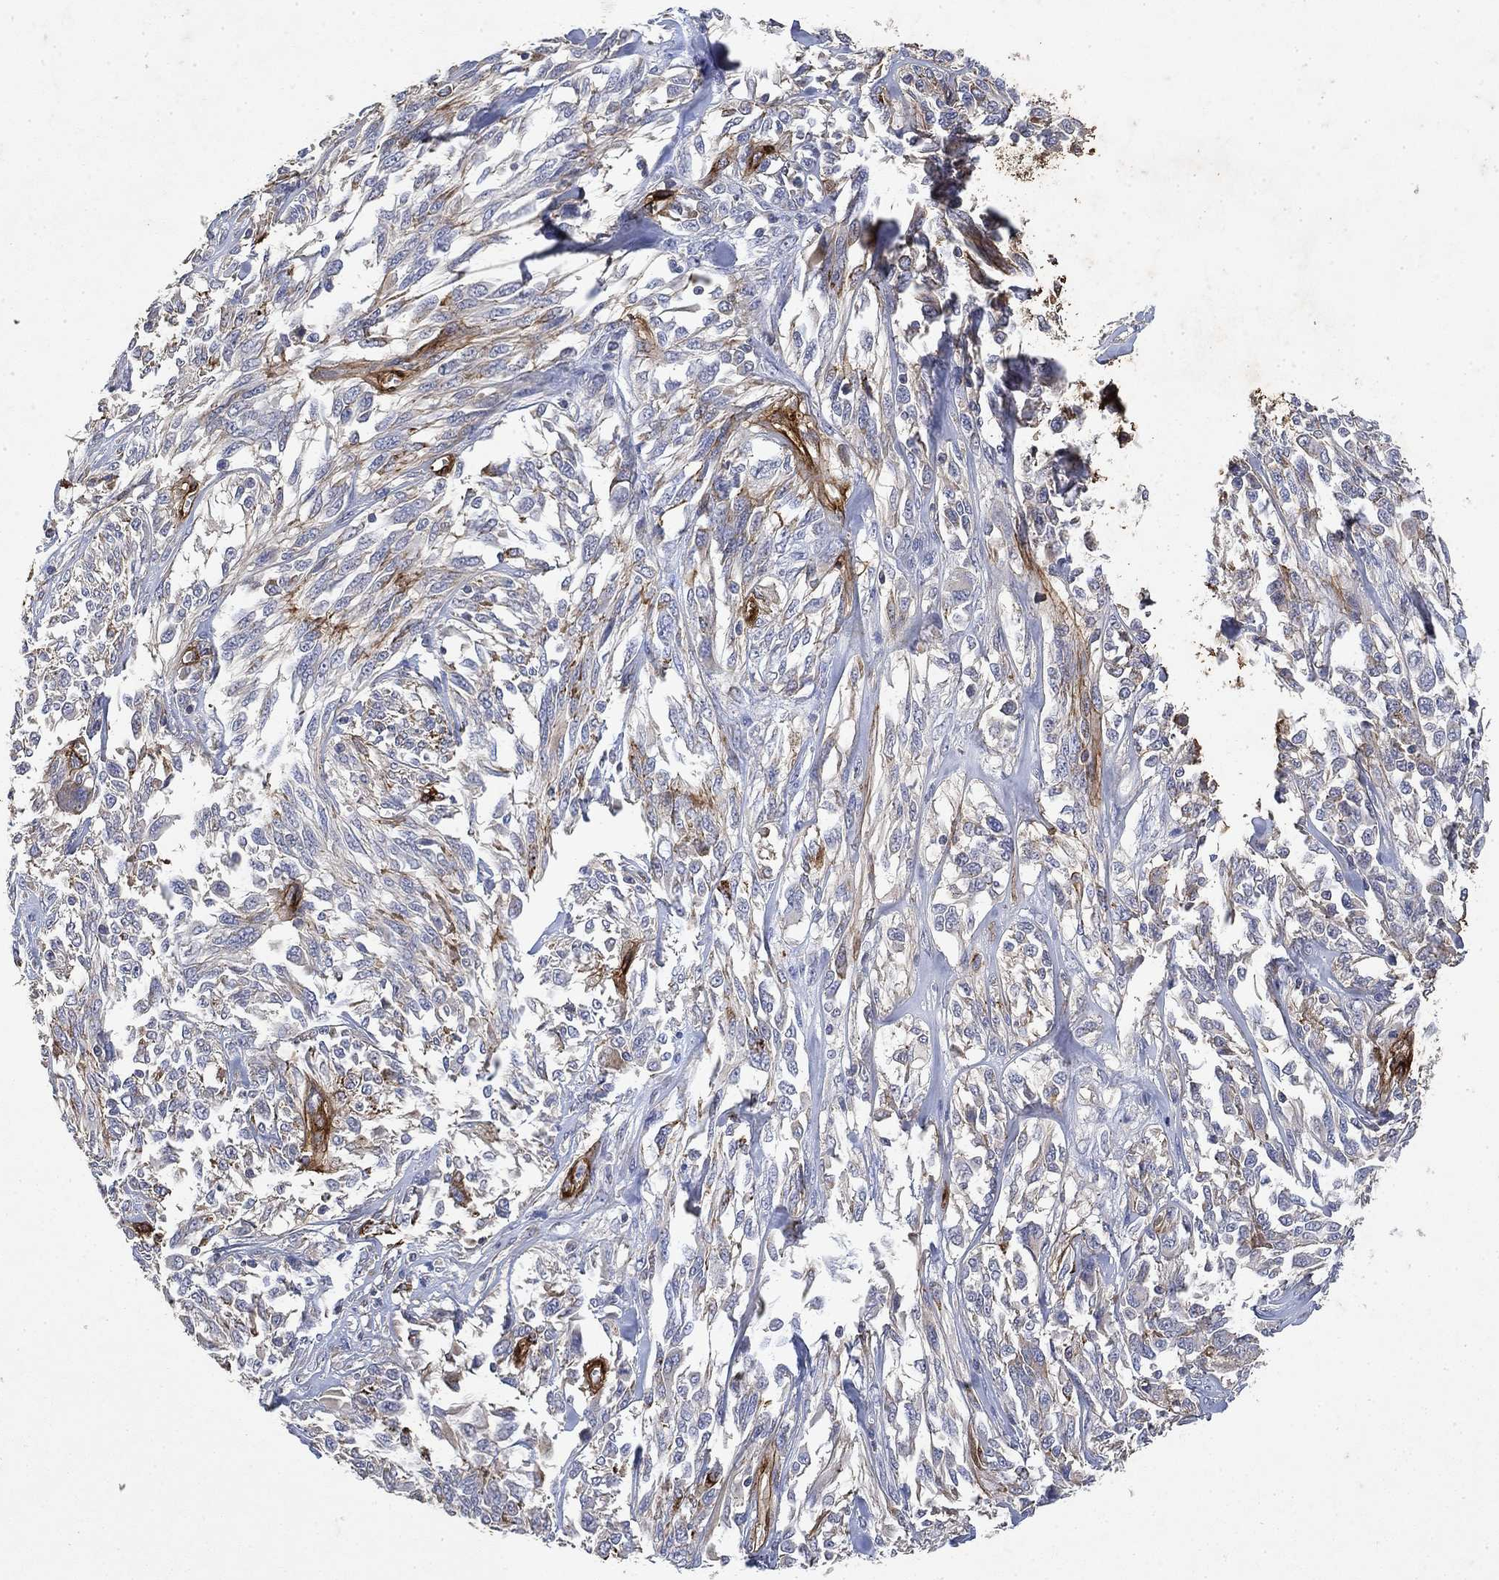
{"staining": {"intensity": "moderate", "quantity": "<25%", "location": "cytoplasmic/membranous"}, "tissue": "melanoma", "cell_type": "Tumor cells", "image_type": "cancer", "snomed": [{"axis": "morphology", "description": "Malignant melanoma, NOS"}, {"axis": "topography", "description": "Skin"}], "caption": "A low amount of moderate cytoplasmic/membranous positivity is appreciated in about <25% of tumor cells in malignant melanoma tissue. The staining was performed using DAB (3,3'-diaminobenzidine) to visualize the protein expression in brown, while the nuclei were stained in blue with hematoxylin (Magnification: 20x).", "gene": "COL4A2", "patient": {"sex": "female", "age": 91}}